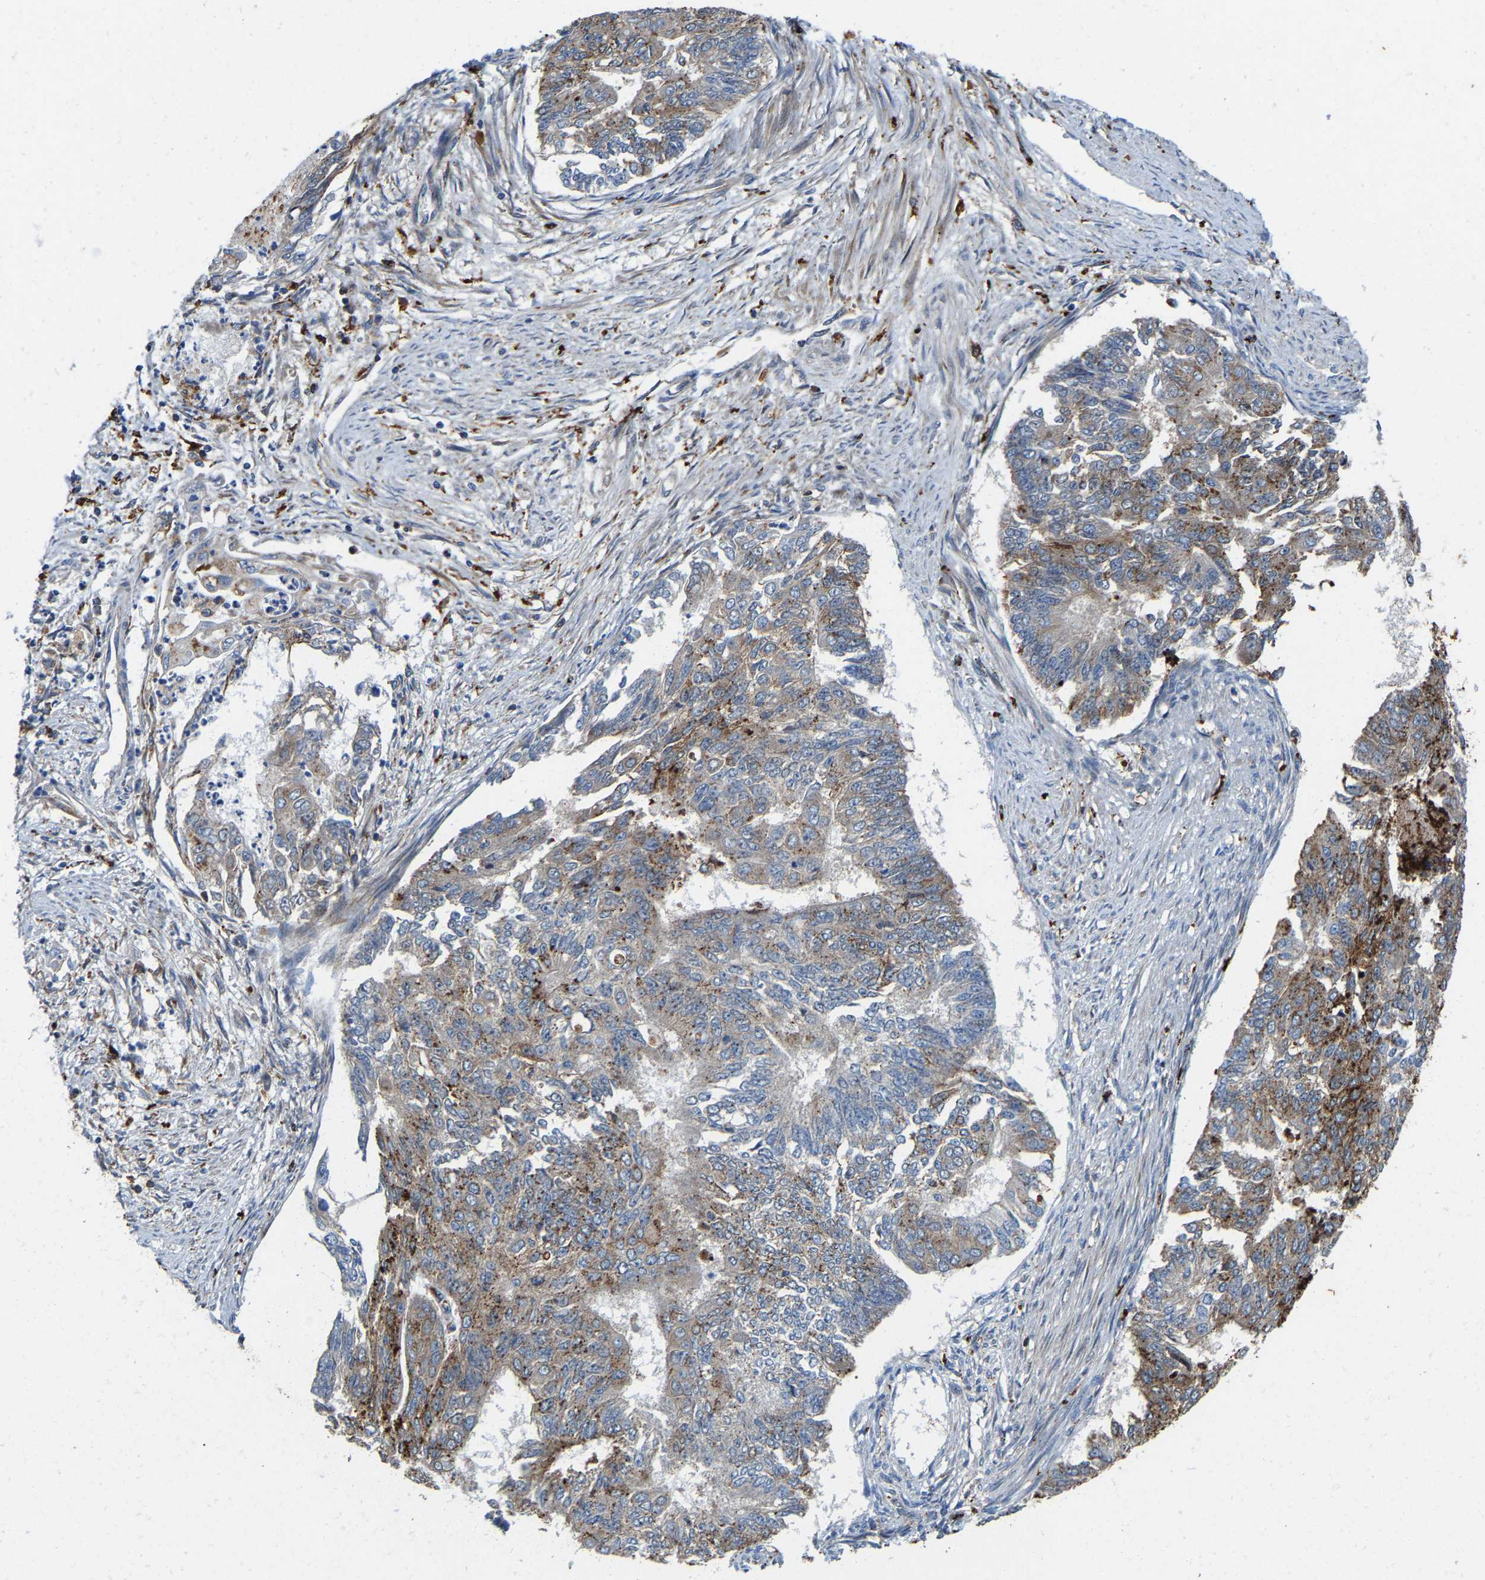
{"staining": {"intensity": "moderate", "quantity": "<25%", "location": "cytoplasmic/membranous"}, "tissue": "endometrial cancer", "cell_type": "Tumor cells", "image_type": "cancer", "snomed": [{"axis": "morphology", "description": "Adenocarcinoma, NOS"}, {"axis": "topography", "description": "Endometrium"}], "caption": "The histopathology image shows immunohistochemical staining of adenocarcinoma (endometrial). There is moderate cytoplasmic/membranous positivity is identified in approximately <25% of tumor cells.", "gene": "DPP7", "patient": {"sex": "female", "age": 32}}